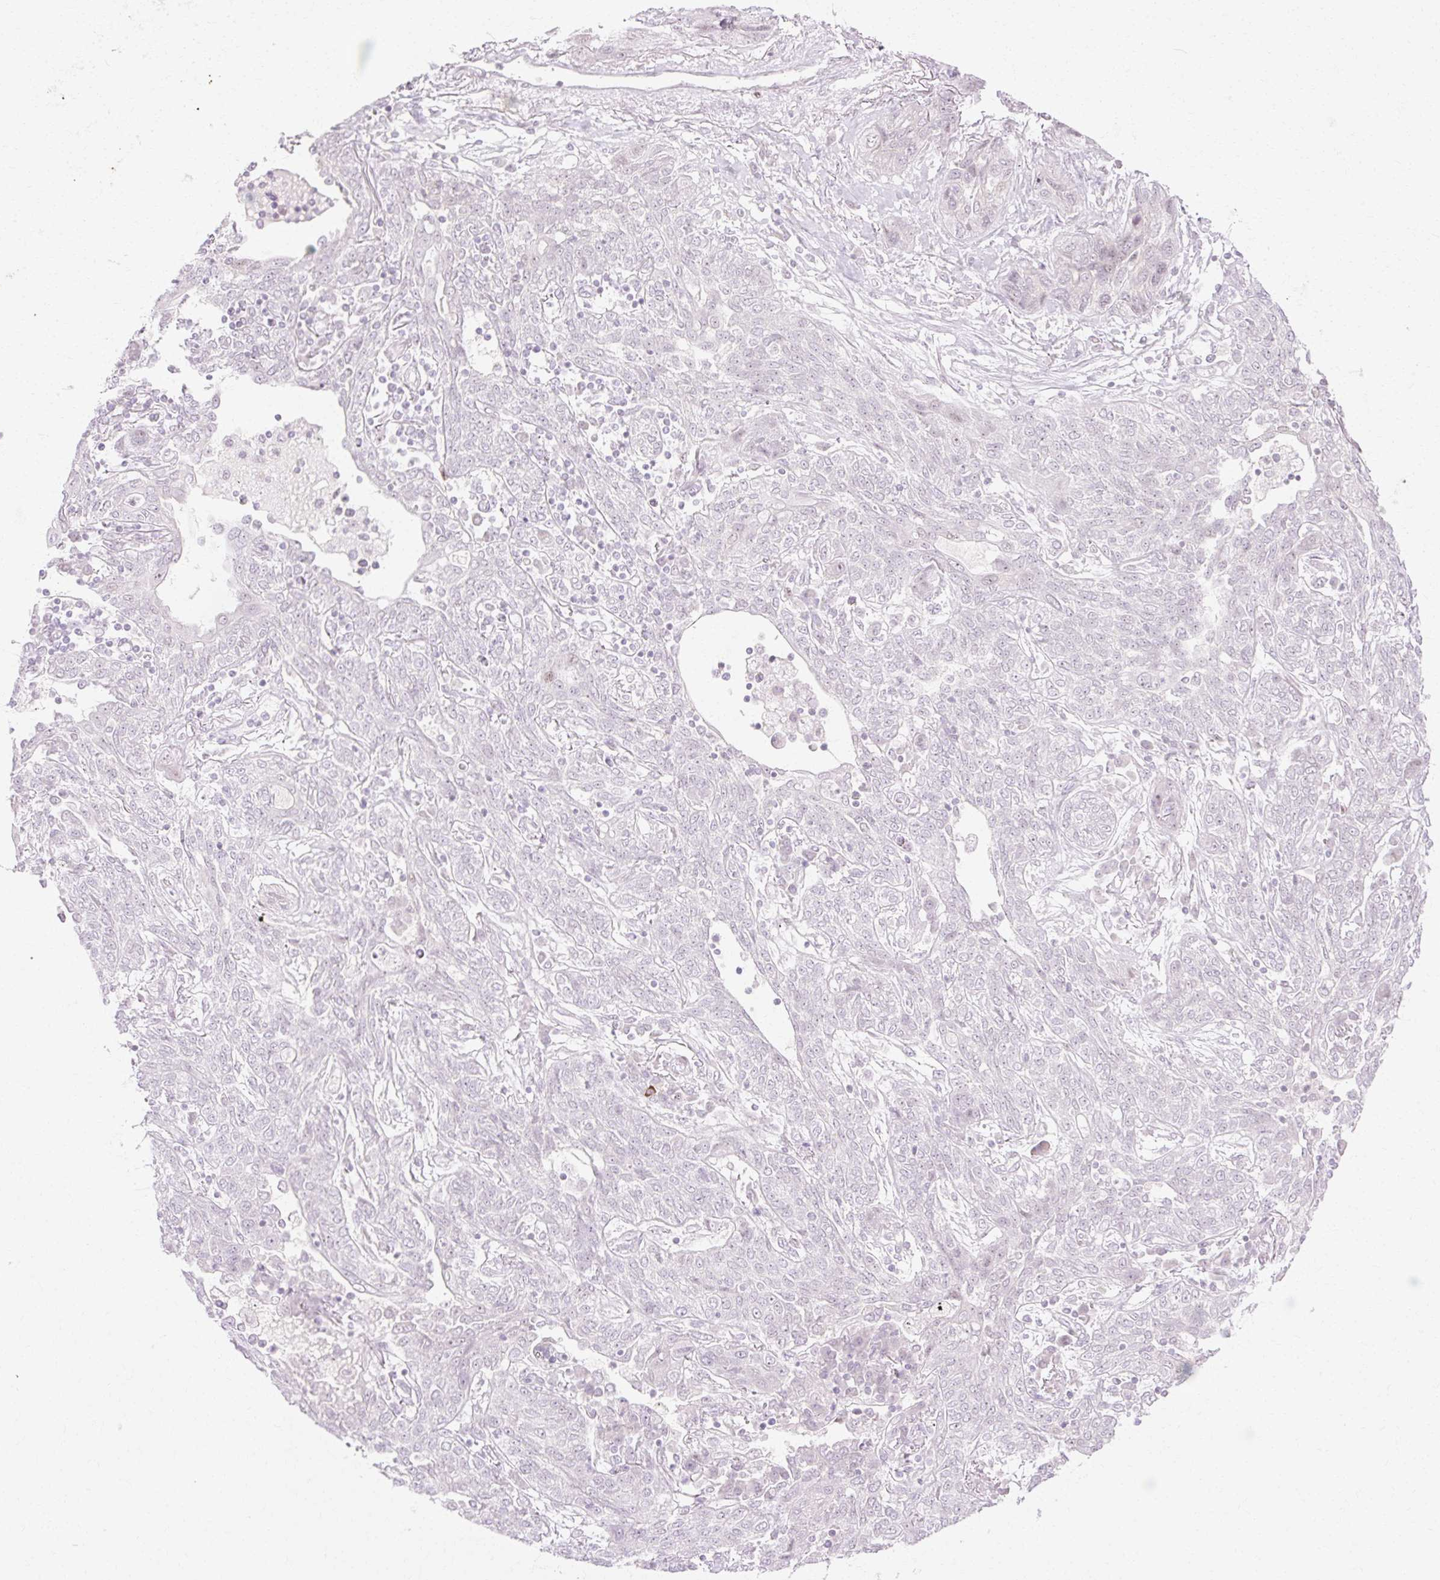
{"staining": {"intensity": "negative", "quantity": "none", "location": "none"}, "tissue": "lung cancer", "cell_type": "Tumor cells", "image_type": "cancer", "snomed": [{"axis": "morphology", "description": "Squamous cell carcinoma, NOS"}, {"axis": "topography", "description": "Lung"}], "caption": "This is a histopathology image of IHC staining of lung squamous cell carcinoma, which shows no expression in tumor cells.", "gene": "C3orf49", "patient": {"sex": "female", "age": 70}}